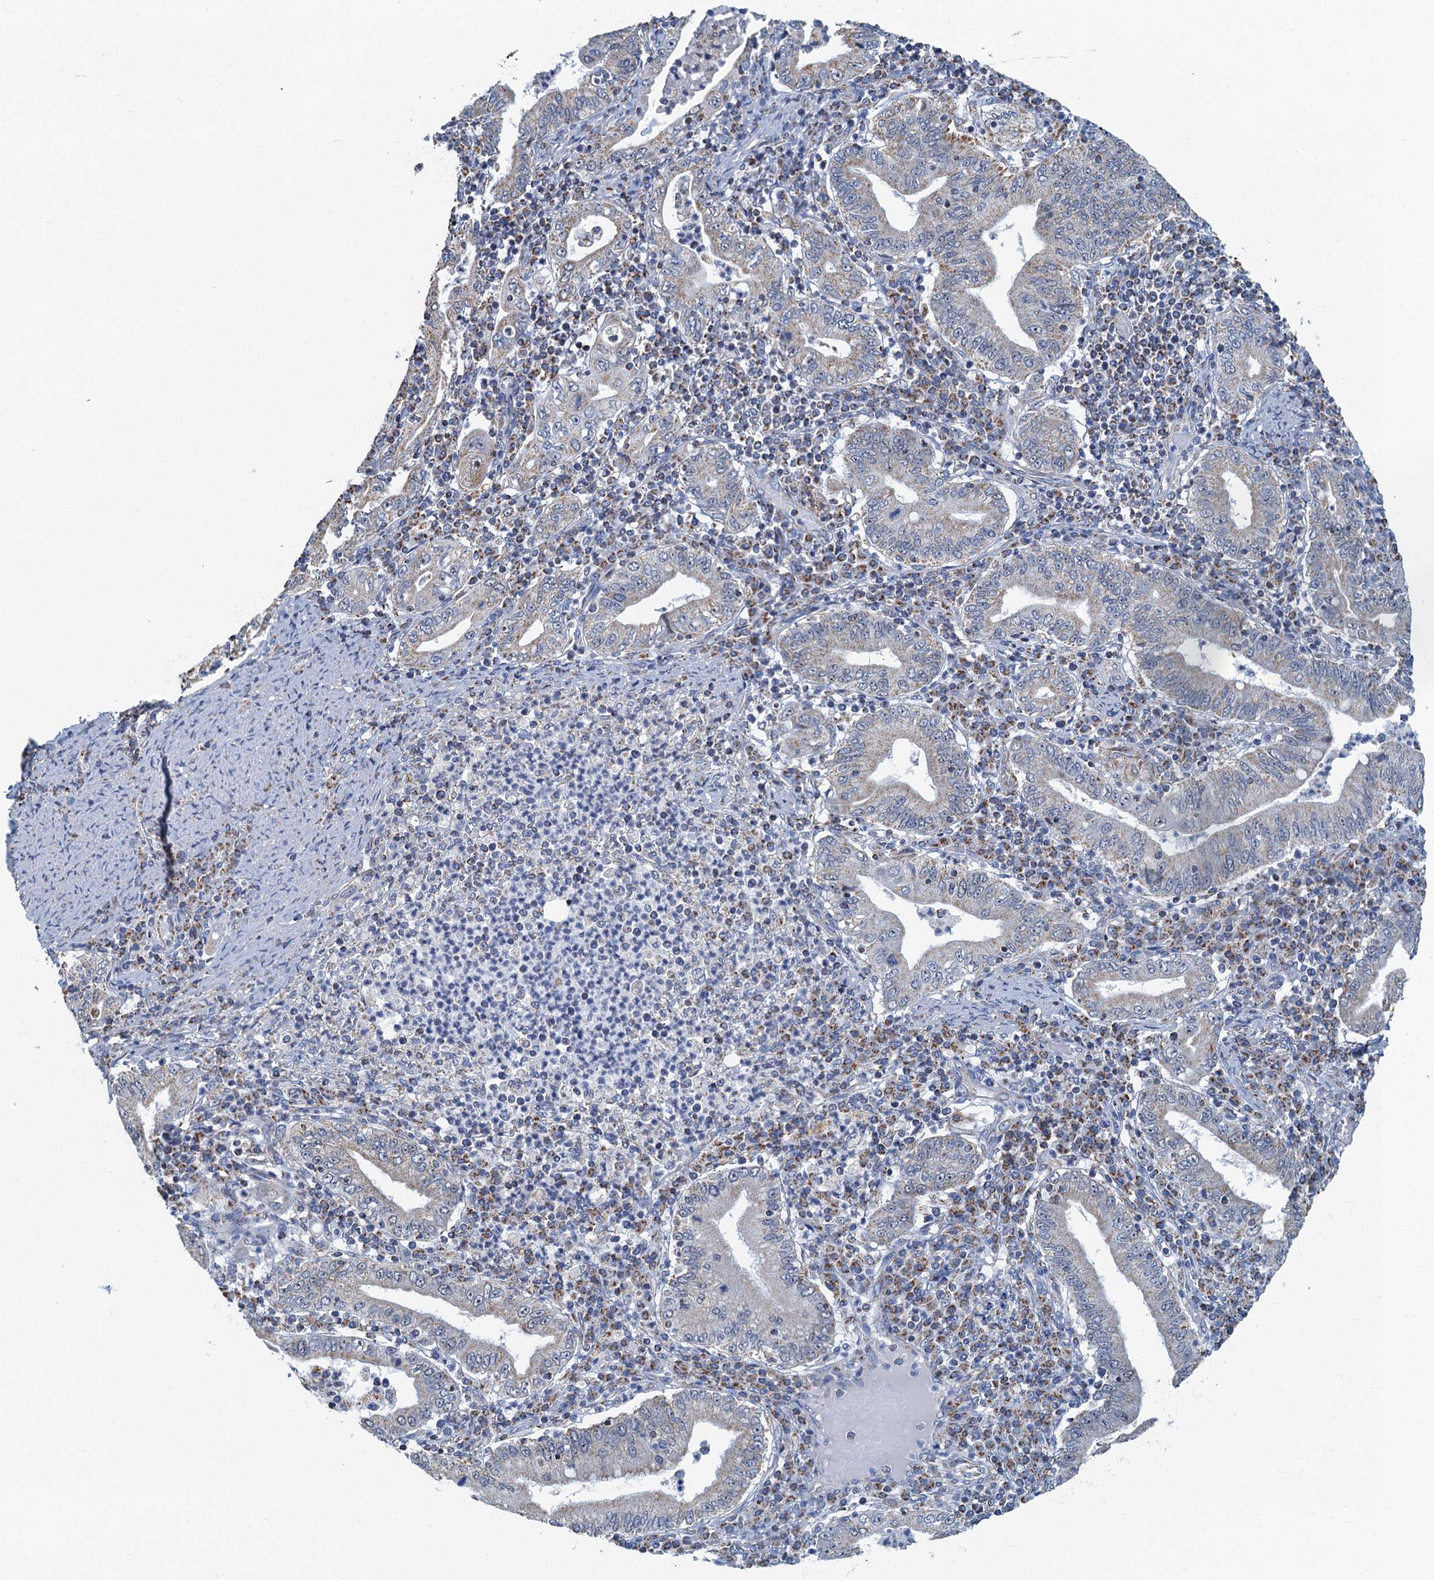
{"staining": {"intensity": "weak", "quantity": "<25%", "location": "cytoplasmic/membranous"}, "tissue": "stomach cancer", "cell_type": "Tumor cells", "image_type": "cancer", "snomed": [{"axis": "morphology", "description": "Normal tissue, NOS"}, {"axis": "morphology", "description": "Adenocarcinoma, NOS"}, {"axis": "topography", "description": "Esophagus"}, {"axis": "topography", "description": "Stomach, upper"}, {"axis": "topography", "description": "Peripheral nerve tissue"}], "caption": "Adenocarcinoma (stomach) stained for a protein using immunohistochemistry displays no staining tumor cells.", "gene": "RAD9B", "patient": {"sex": "male", "age": 62}}